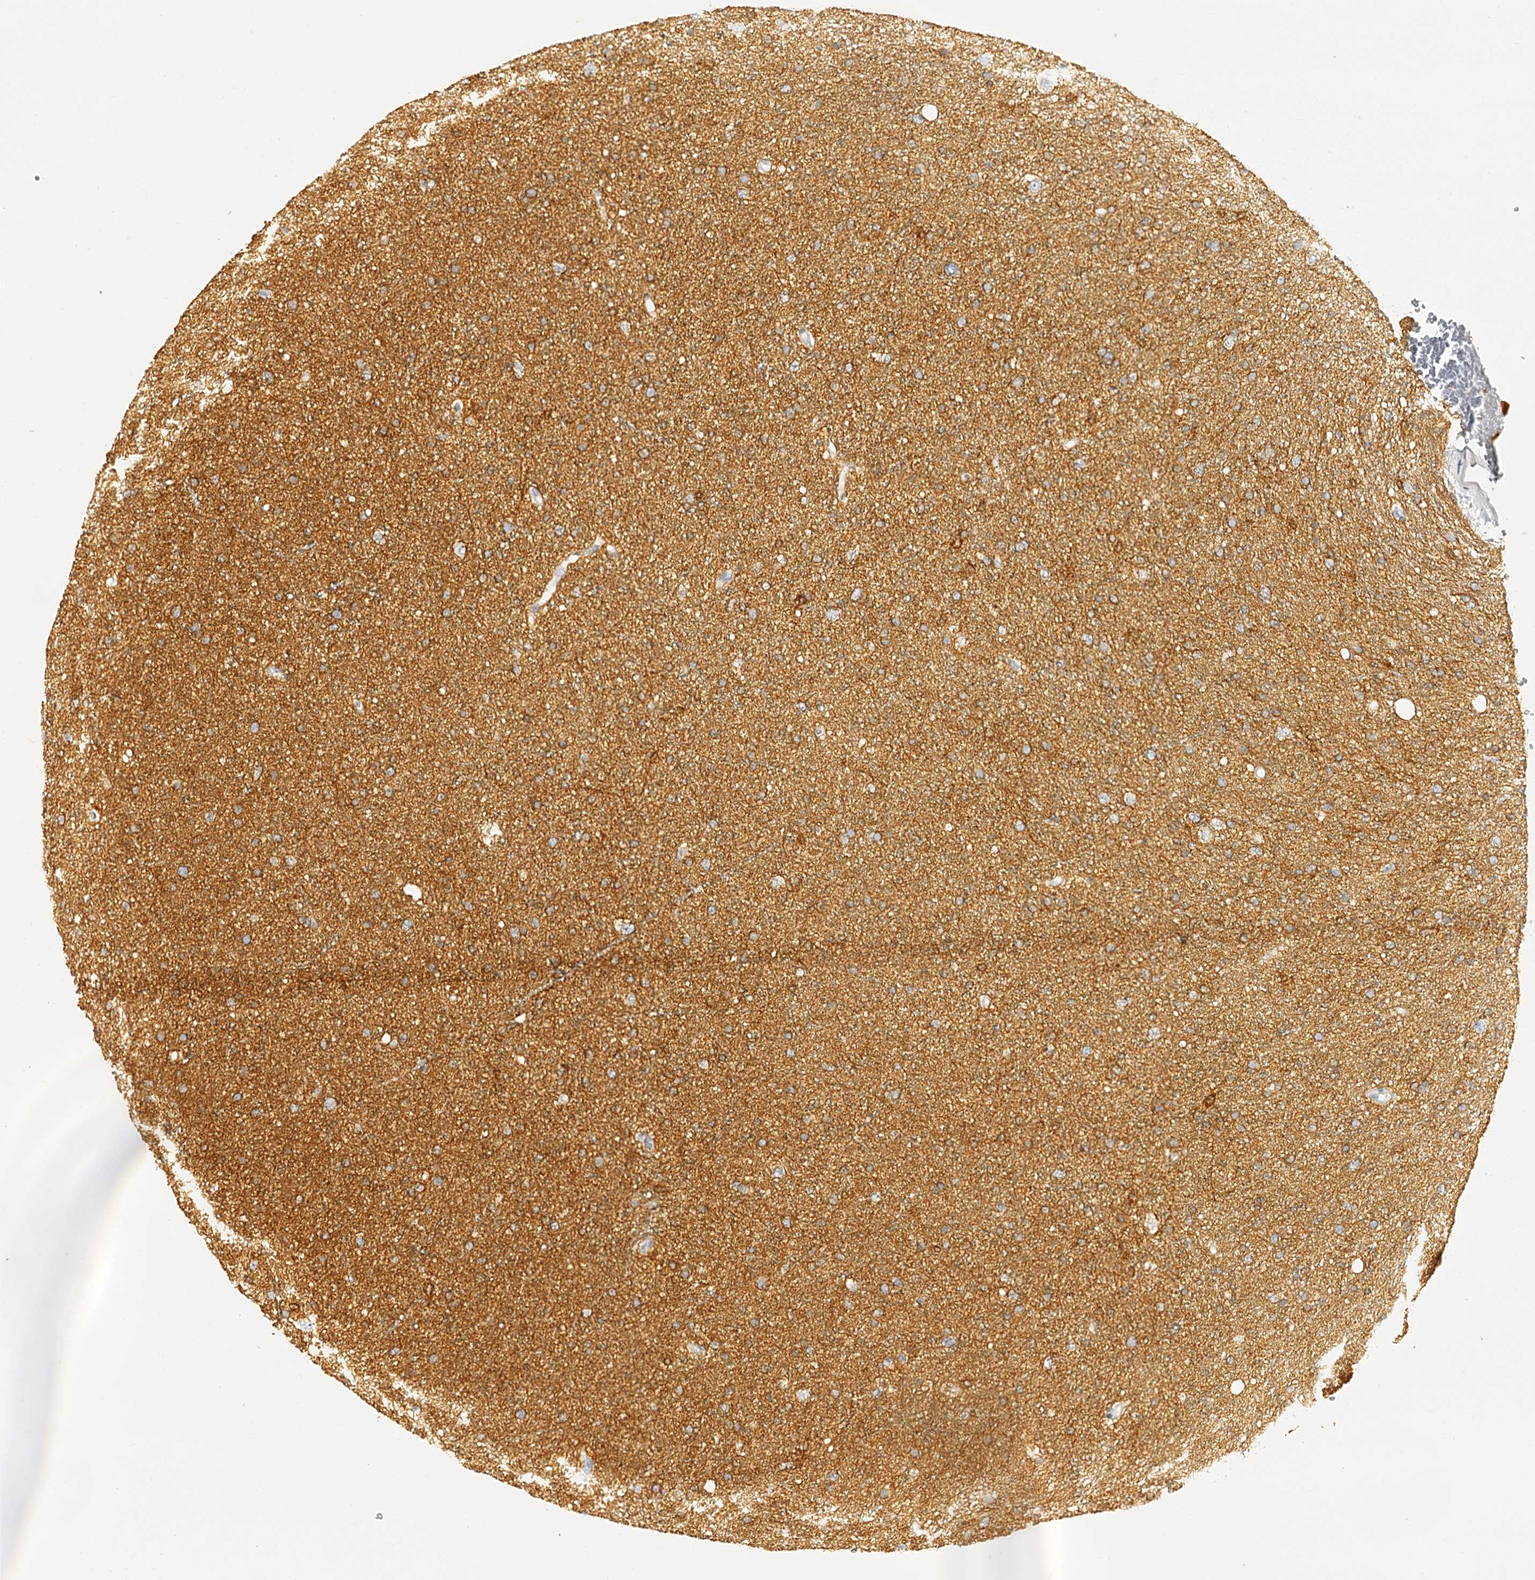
{"staining": {"intensity": "negative", "quantity": "none", "location": "none"}, "tissue": "glioma", "cell_type": "Tumor cells", "image_type": "cancer", "snomed": [{"axis": "morphology", "description": "Glioma, malignant, Low grade"}, {"axis": "topography", "description": "Cerebral cortex"}], "caption": "This micrograph is of glioma stained with IHC to label a protein in brown with the nuclei are counter-stained blue. There is no expression in tumor cells. The staining is performed using DAB brown chromogen with nuclei counter-stained in using hematoxylin.", "gene": "SLC1A3", "patient": {"sex": "female", "age": 39}}